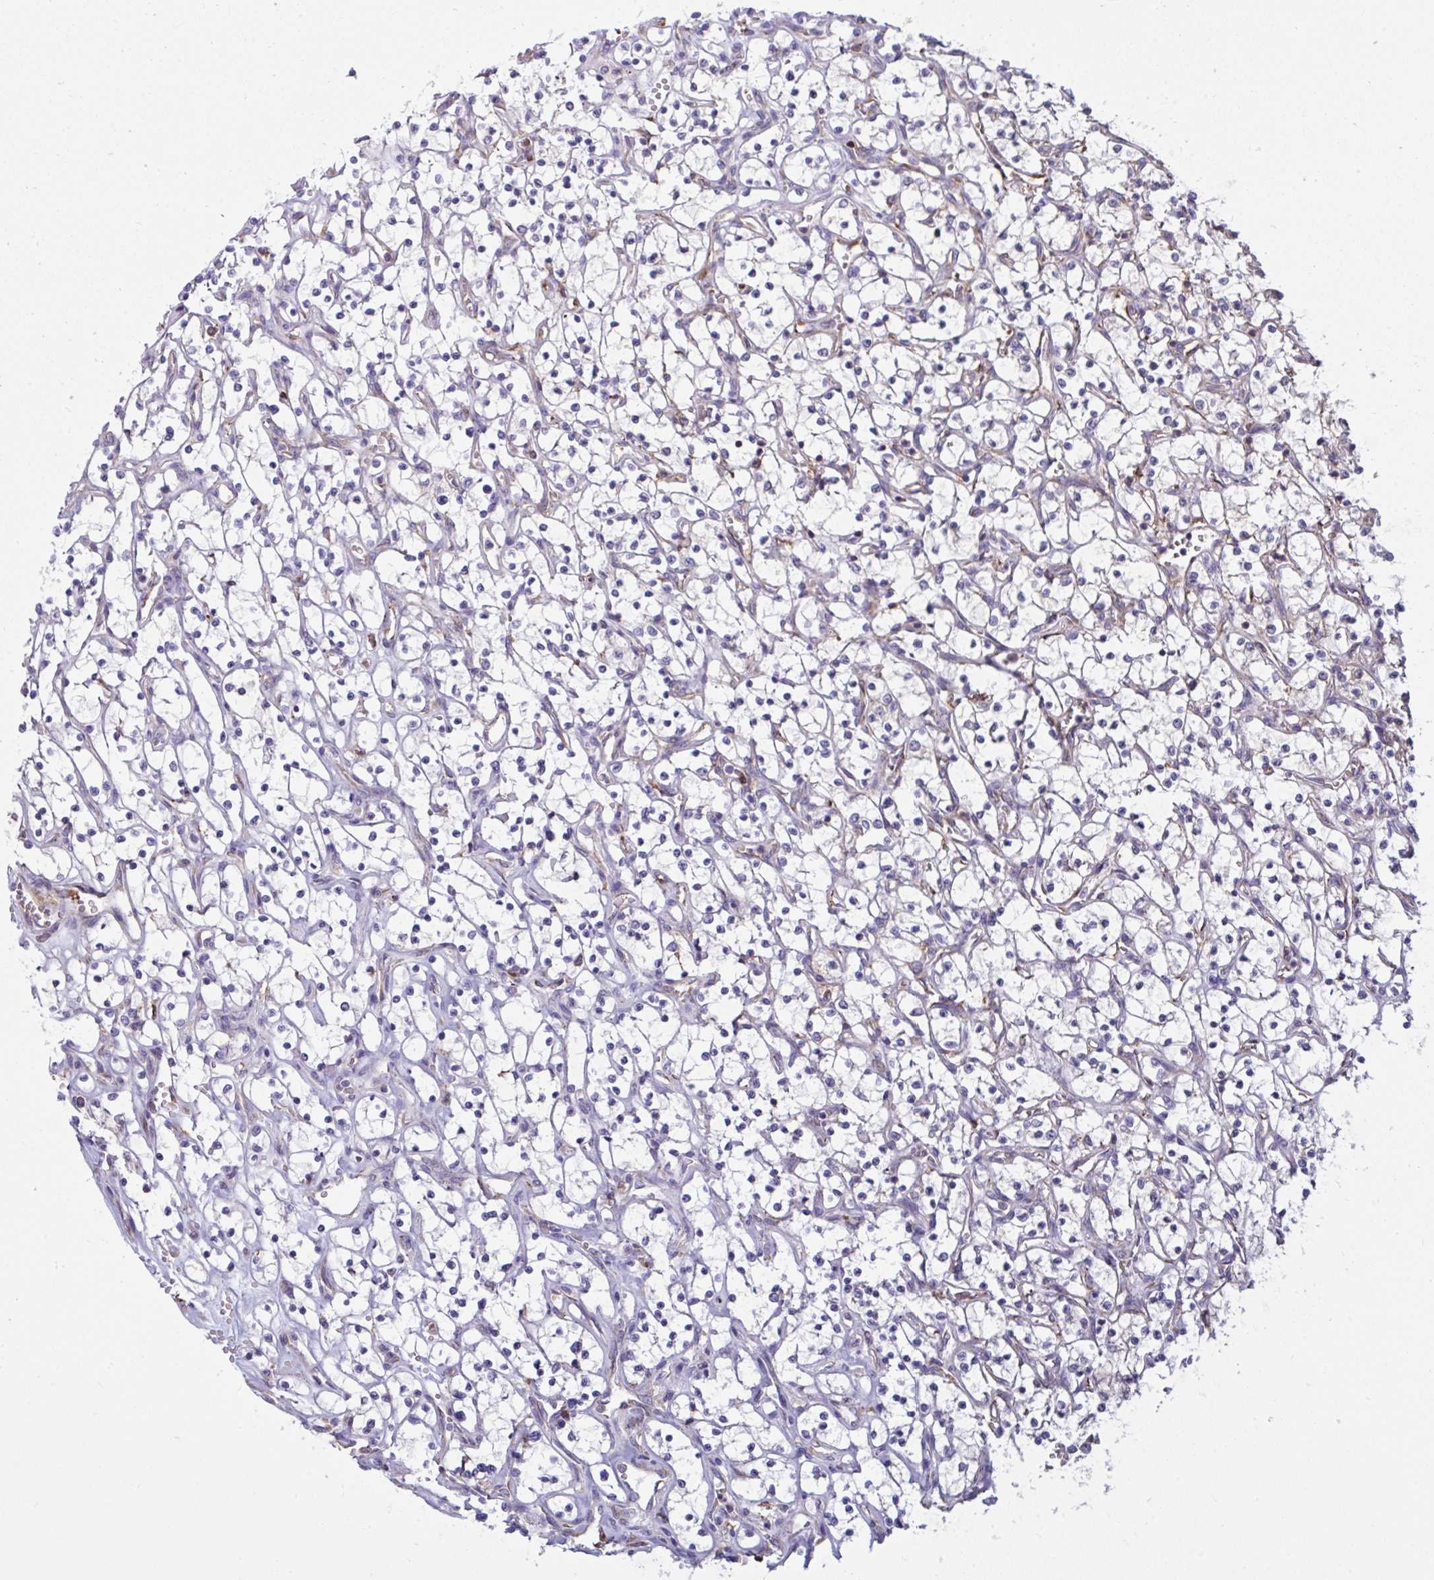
{"staining": {"intensity": "negative", "quantity": "none", "location": "none"}, "tissue": "renal cancer", "cell_type": "Tumor cells", "image_type": "cancer", "snomed": [{"axis": "morphology", "description": "Adenocarcinoma, NOS"}, {"axis": "topography", "description": "Kidney"}], "caption": "Immunohistochemical staining of human renal cancer demonstrates no significant staining in tumor cells. (Stains: DAB (3,3'-diaminobenzidine) immunohistochemistry (IHC) with hematoxylin counter stain, Microscopy: brightfield microscopy at high magnification).", "gene": "MYMK", "patient": {"sex": "female", "age": 69}}